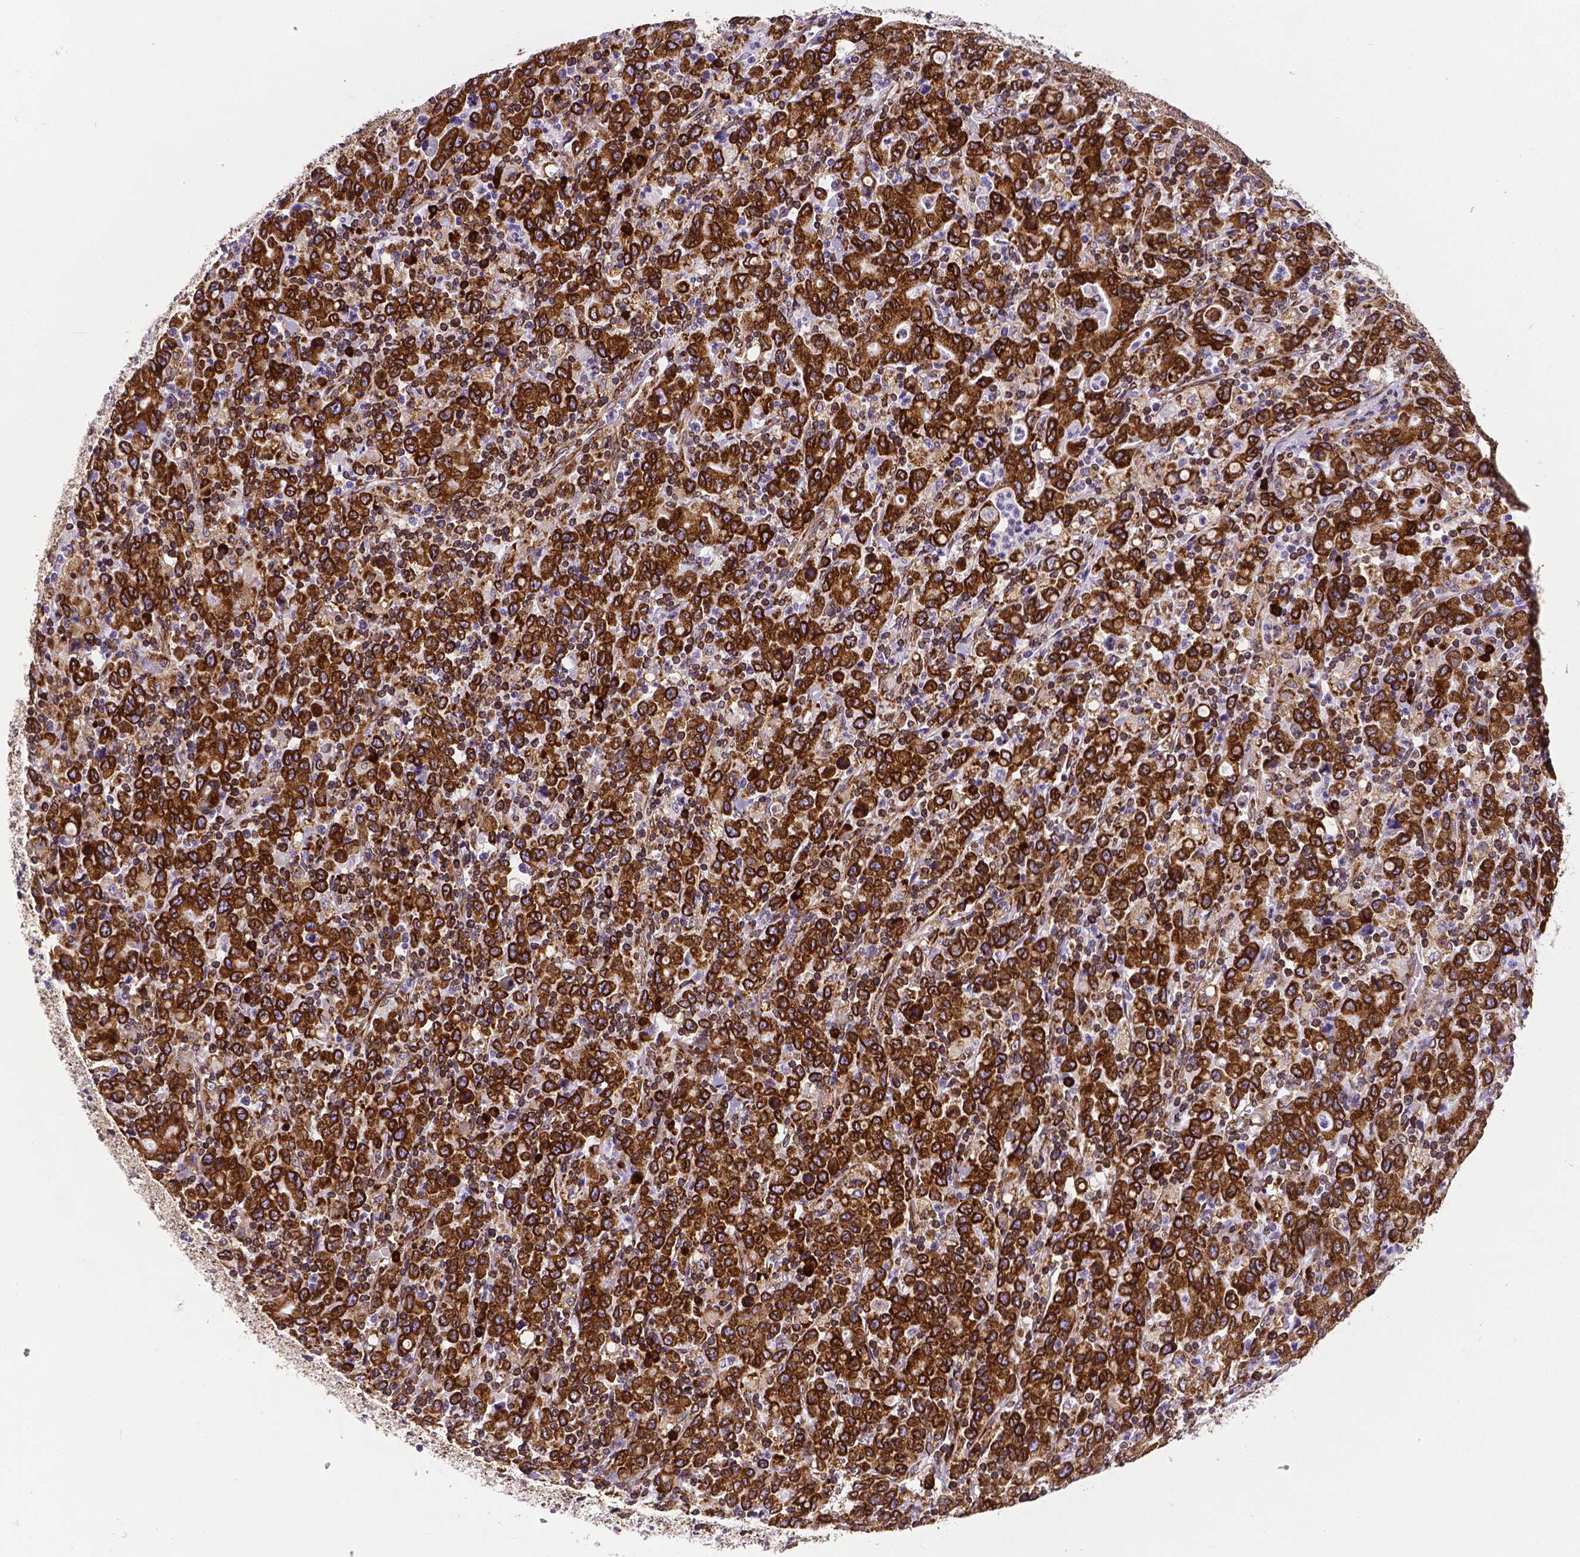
{"staining": {"intensity": "strong", "quantity": ">75%", "location": "cytoplasmic/membranous"}, "tissue": "stomach cancer", "cell_type": "Tumor cells", "image_type": "cancer", "snomed": [{"axis": "morphology", "description": "Adenocarcinoma, NOS"}, {"axis": "topography", "description": "Stomach, upper"}], "caption": "Immunohistochemistry of stomach cancer demonstrates high levels of strong cytoplasmic/membranous positivity in approximately >75% of tumor cells.", "gene": "MTDH", "patient": {"sex": "male", "age": 69}}